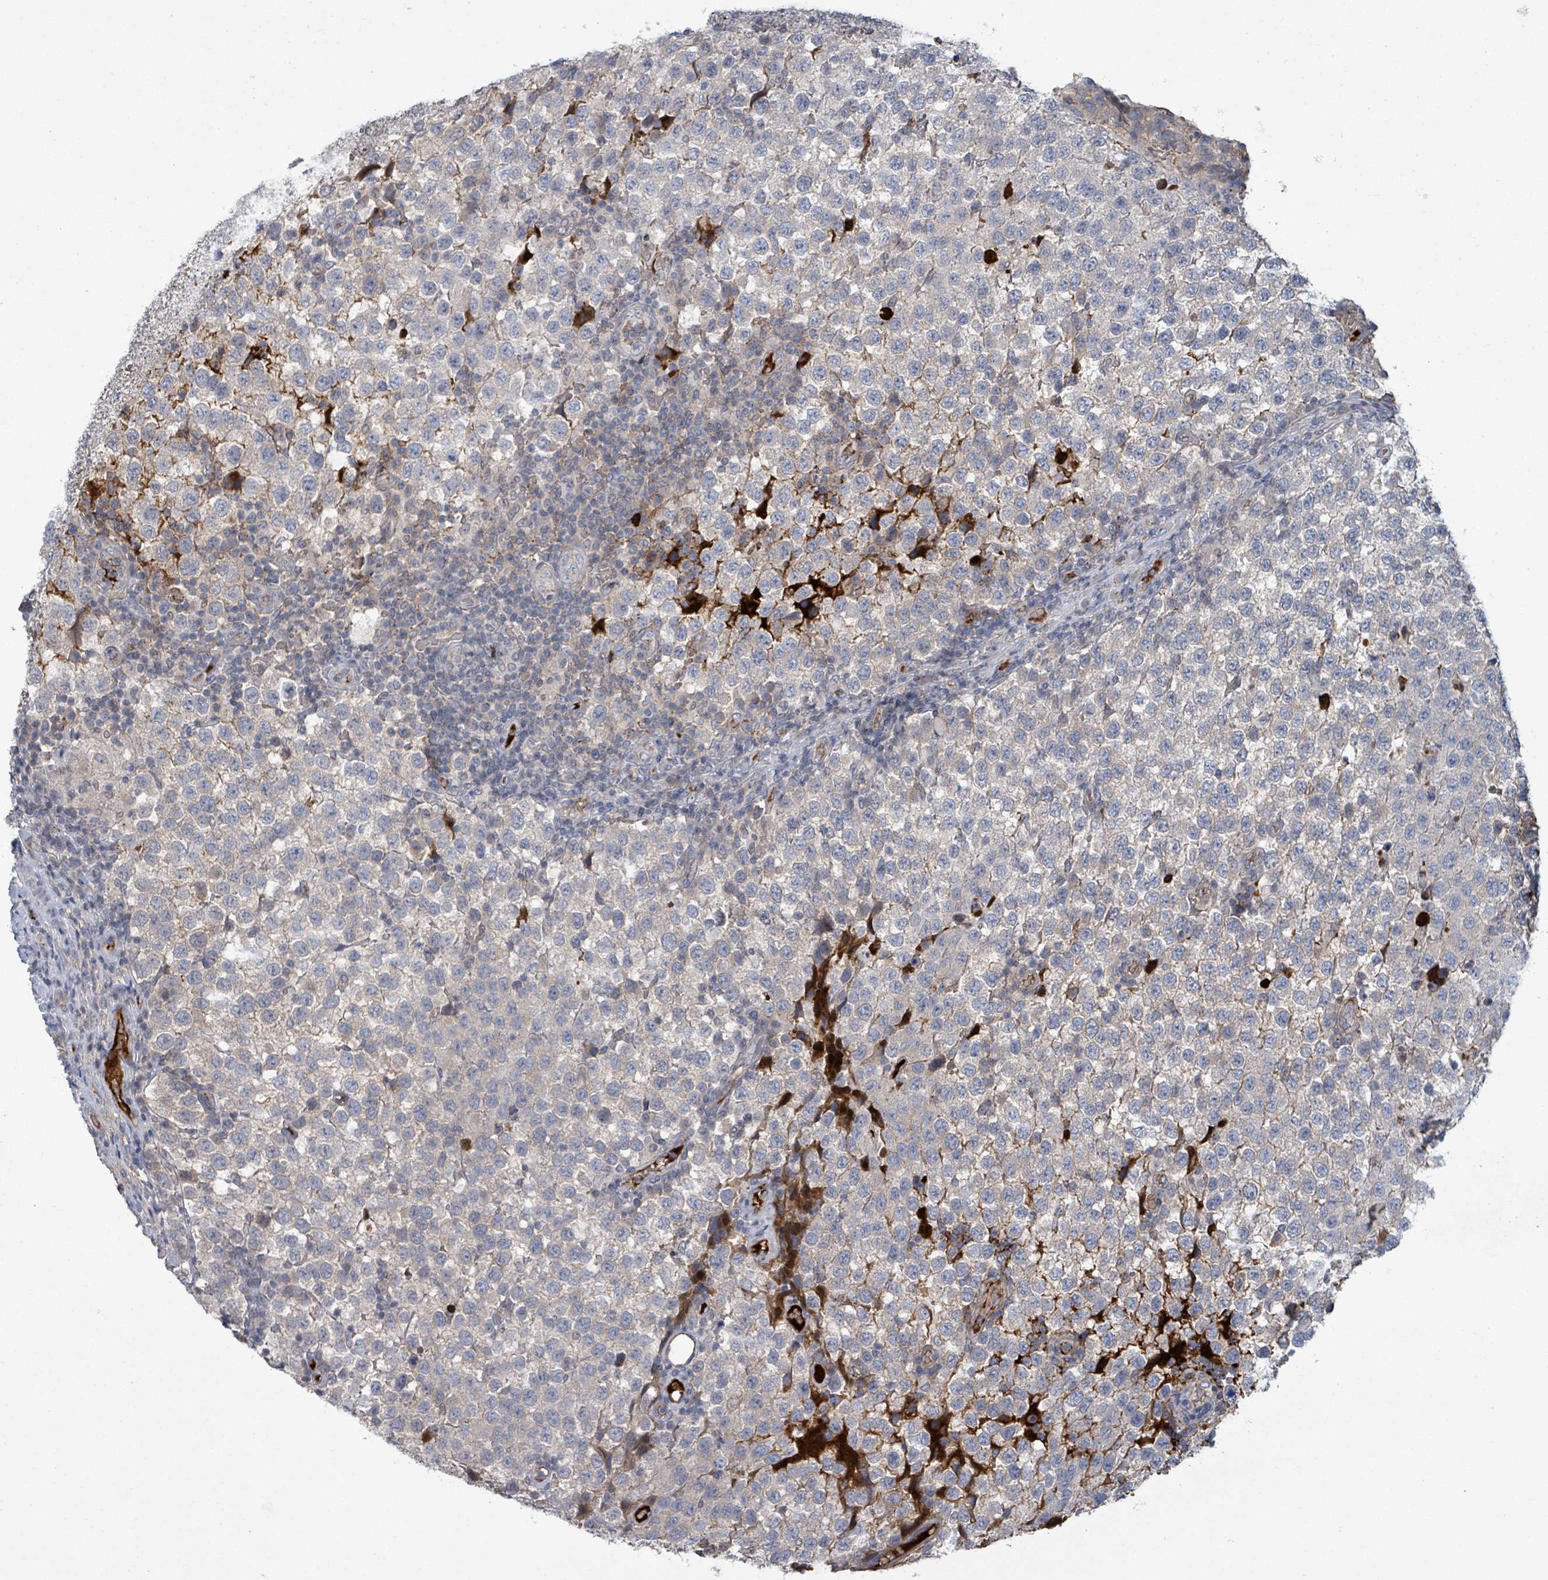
{"staining": {"intensity": "negative", "quantity": "none", "location": "none"}, "tissue": "testis cancer", "cell_type": "Tumor cells", "image_type": "cancer", "snomed": [{"axis": "morphology", "description": "Seminoma, NOS"}, {"axis": "topography", "description": "Testis"}], "caption": "Testis seminoma stained for a protein using IHC reveals no positivity tumor cells.", "gene": "GRM8", "patient": {"sex": "male", "age": 34}}